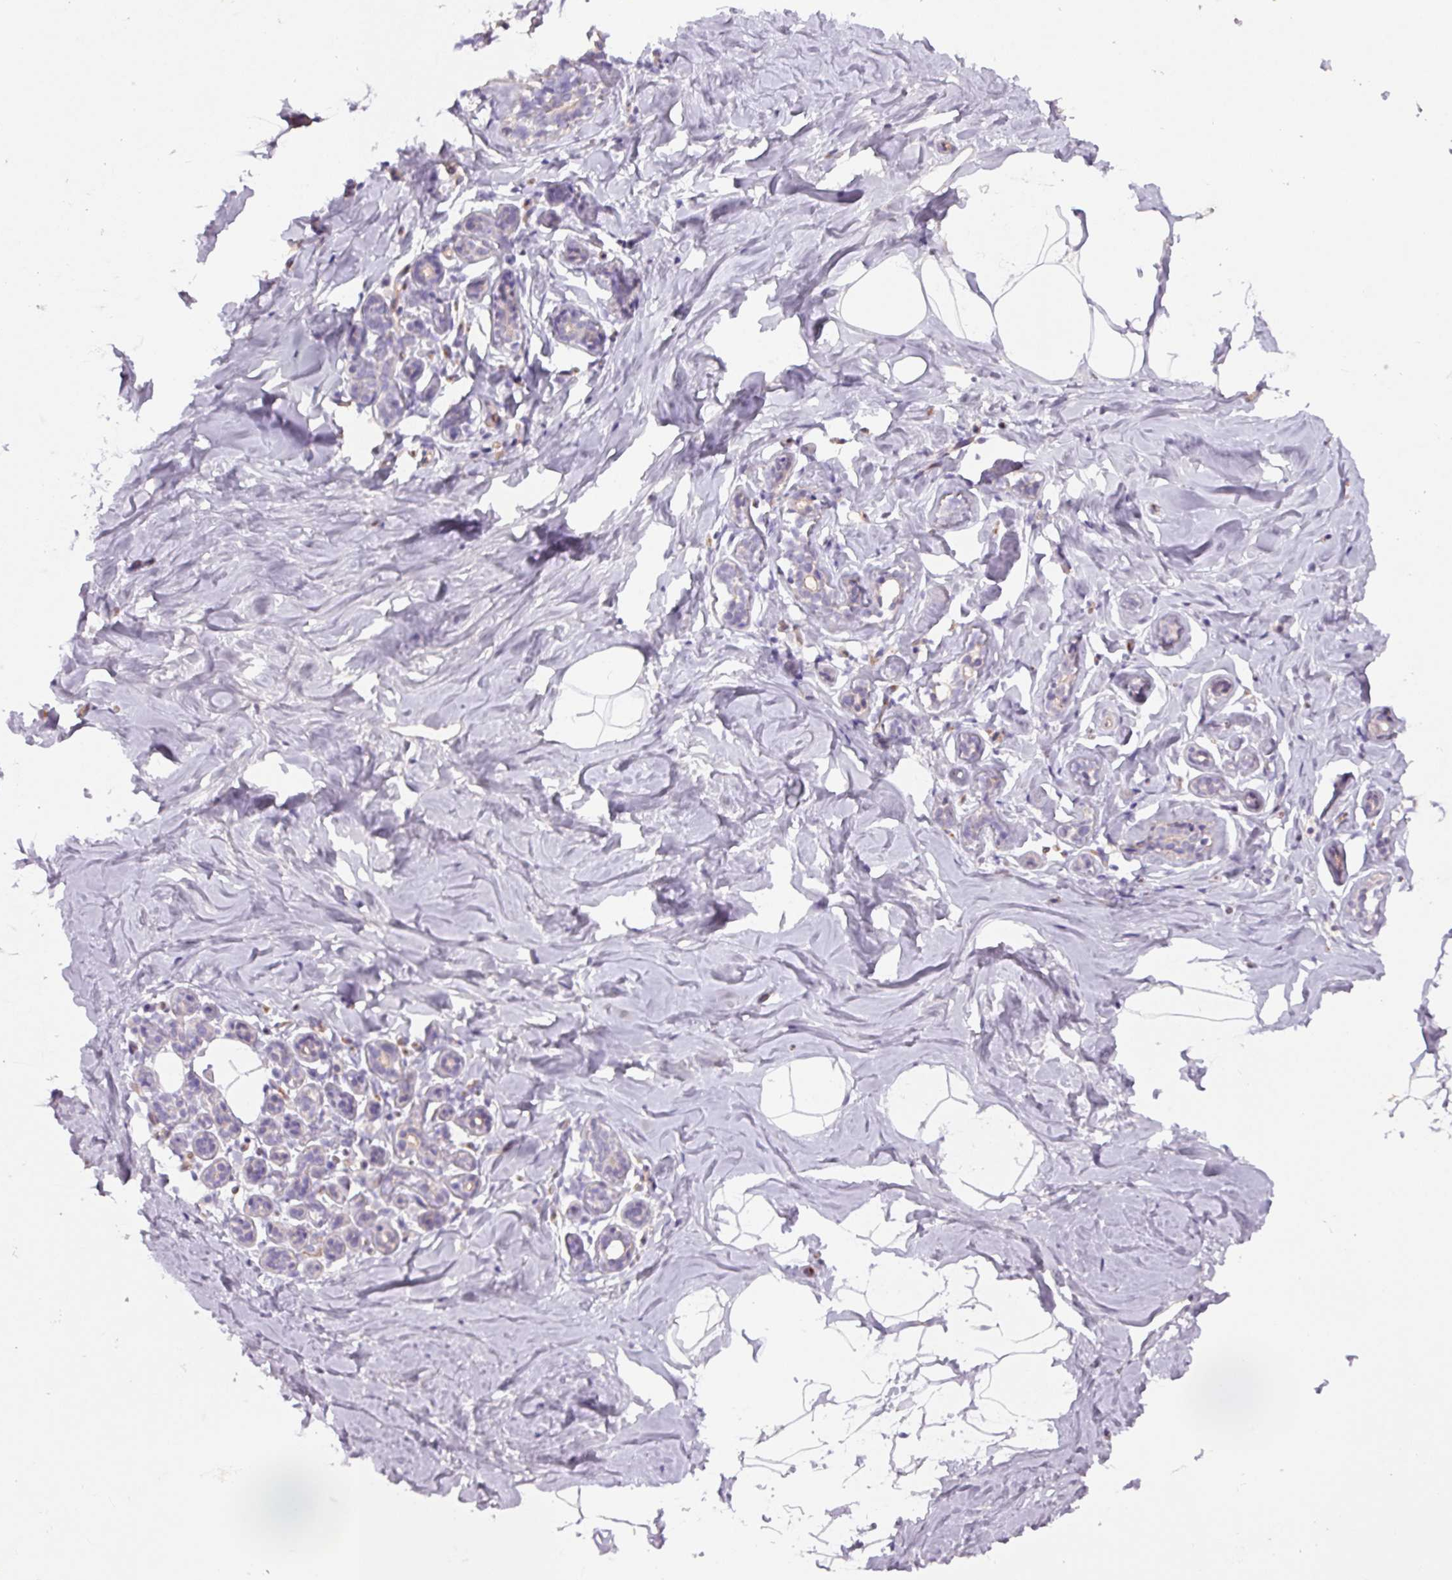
{"staining": {"intensity": "weak", "quantity": "25%-75%", "location": "cytoplasmic/membranous"}, "tissue": "breast", "cell_type": "Adipocytes", "image_type": "normal", "snomed": [{"axis": "morphology", "description": "Normal tissue, NOS"}, {"axis": "topography", "description": "Breast"}], "caption": "A low amount of weak cytoplasmic/membranous positivity is identified in approximately 25%-75% of adipocytes in unremarkable breast. (IHC, brightfield microscopy, high magnification).", "gene": "APOC4", "patient": {"sex": "female", "age": 32}}